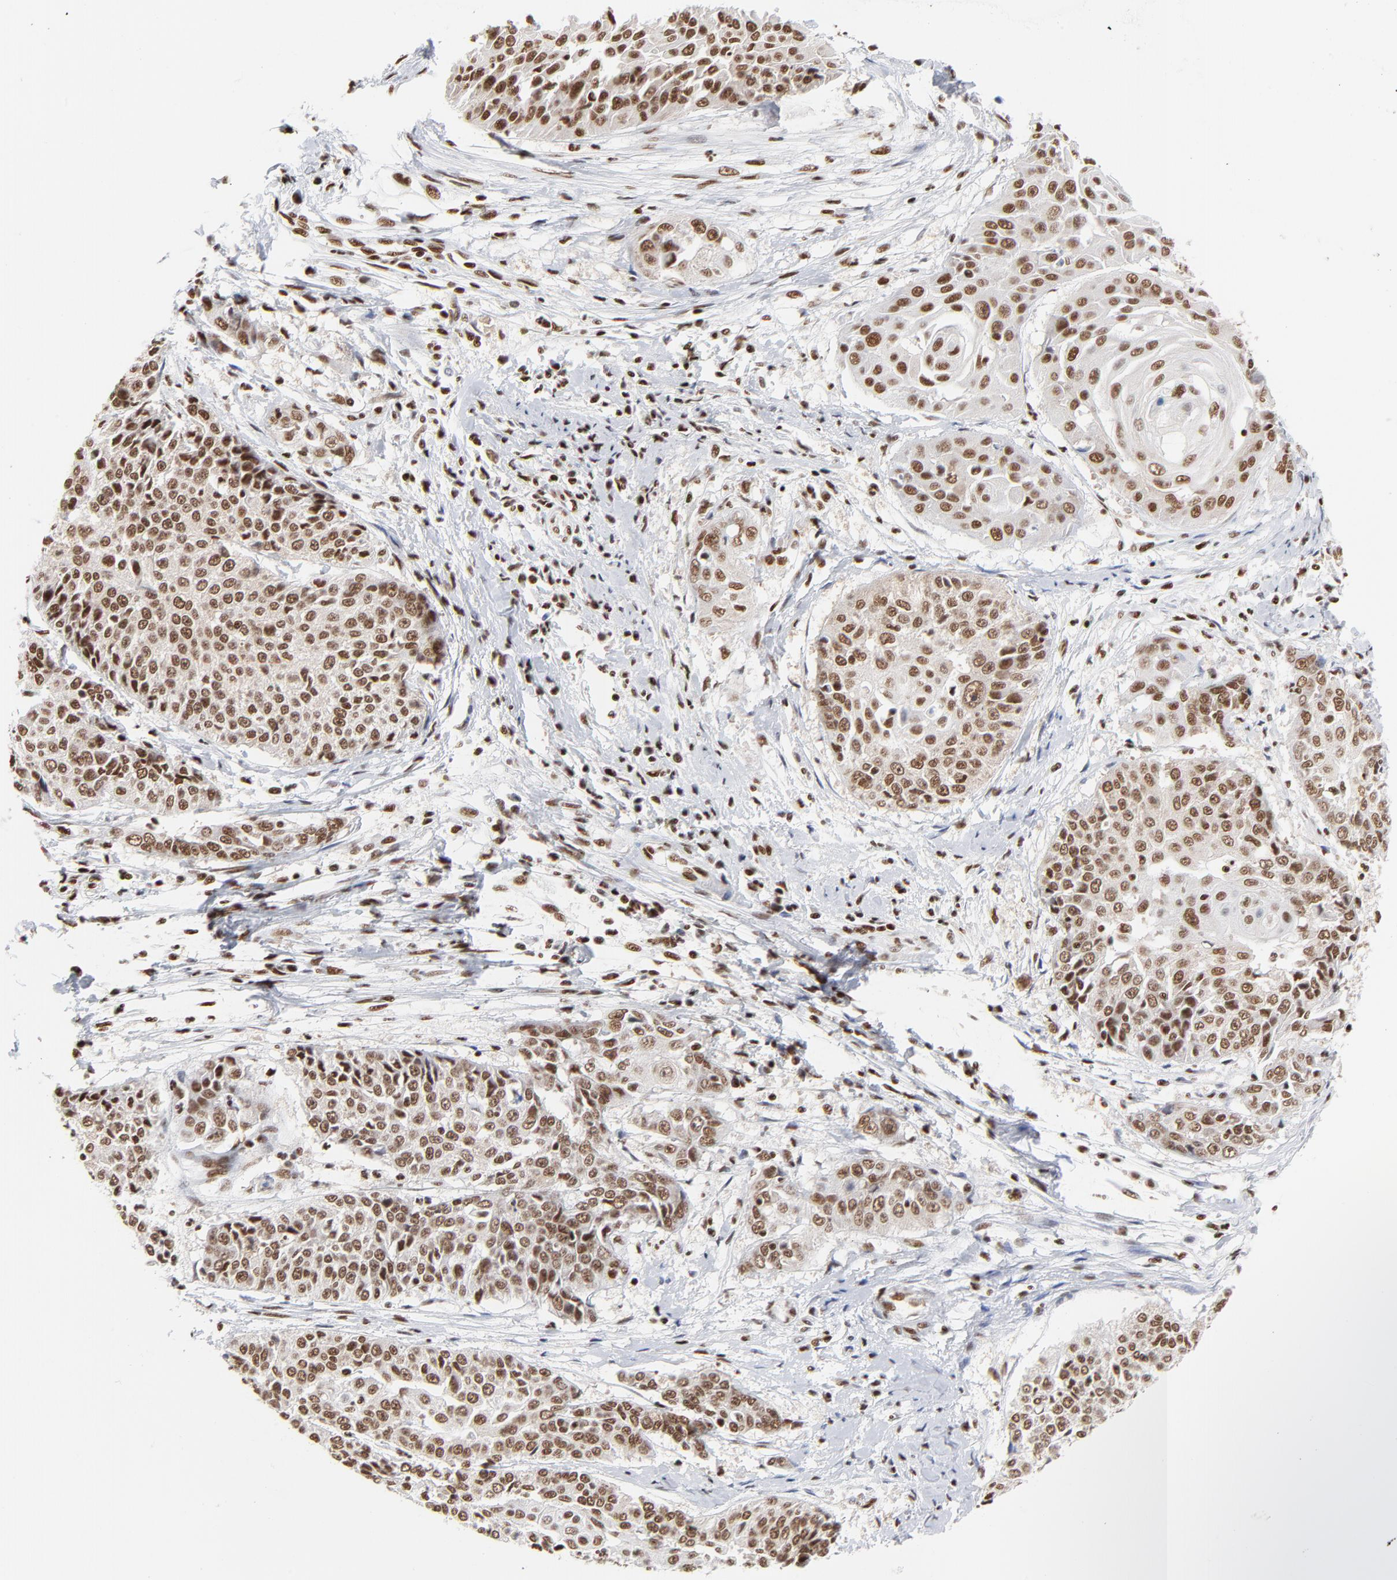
{"staining": {"intensity": "strong", "quantity": ">75%", "location": "nuclear"}, "tissue": "cervical cancer", "cell_type": "Tumor cells", "image_type": "cancer", "snomed": [{"axis": "morphology", "description": "Squamous cell carcinoma, NOS"}, {"axis": "topography", "description": "Cervix"}], "caption": "Cervical cancer stained with a protein marker shows strong staining in tumor cells.", "gene": "CREB1", "patient": {"sex": "female", "age": 64}}